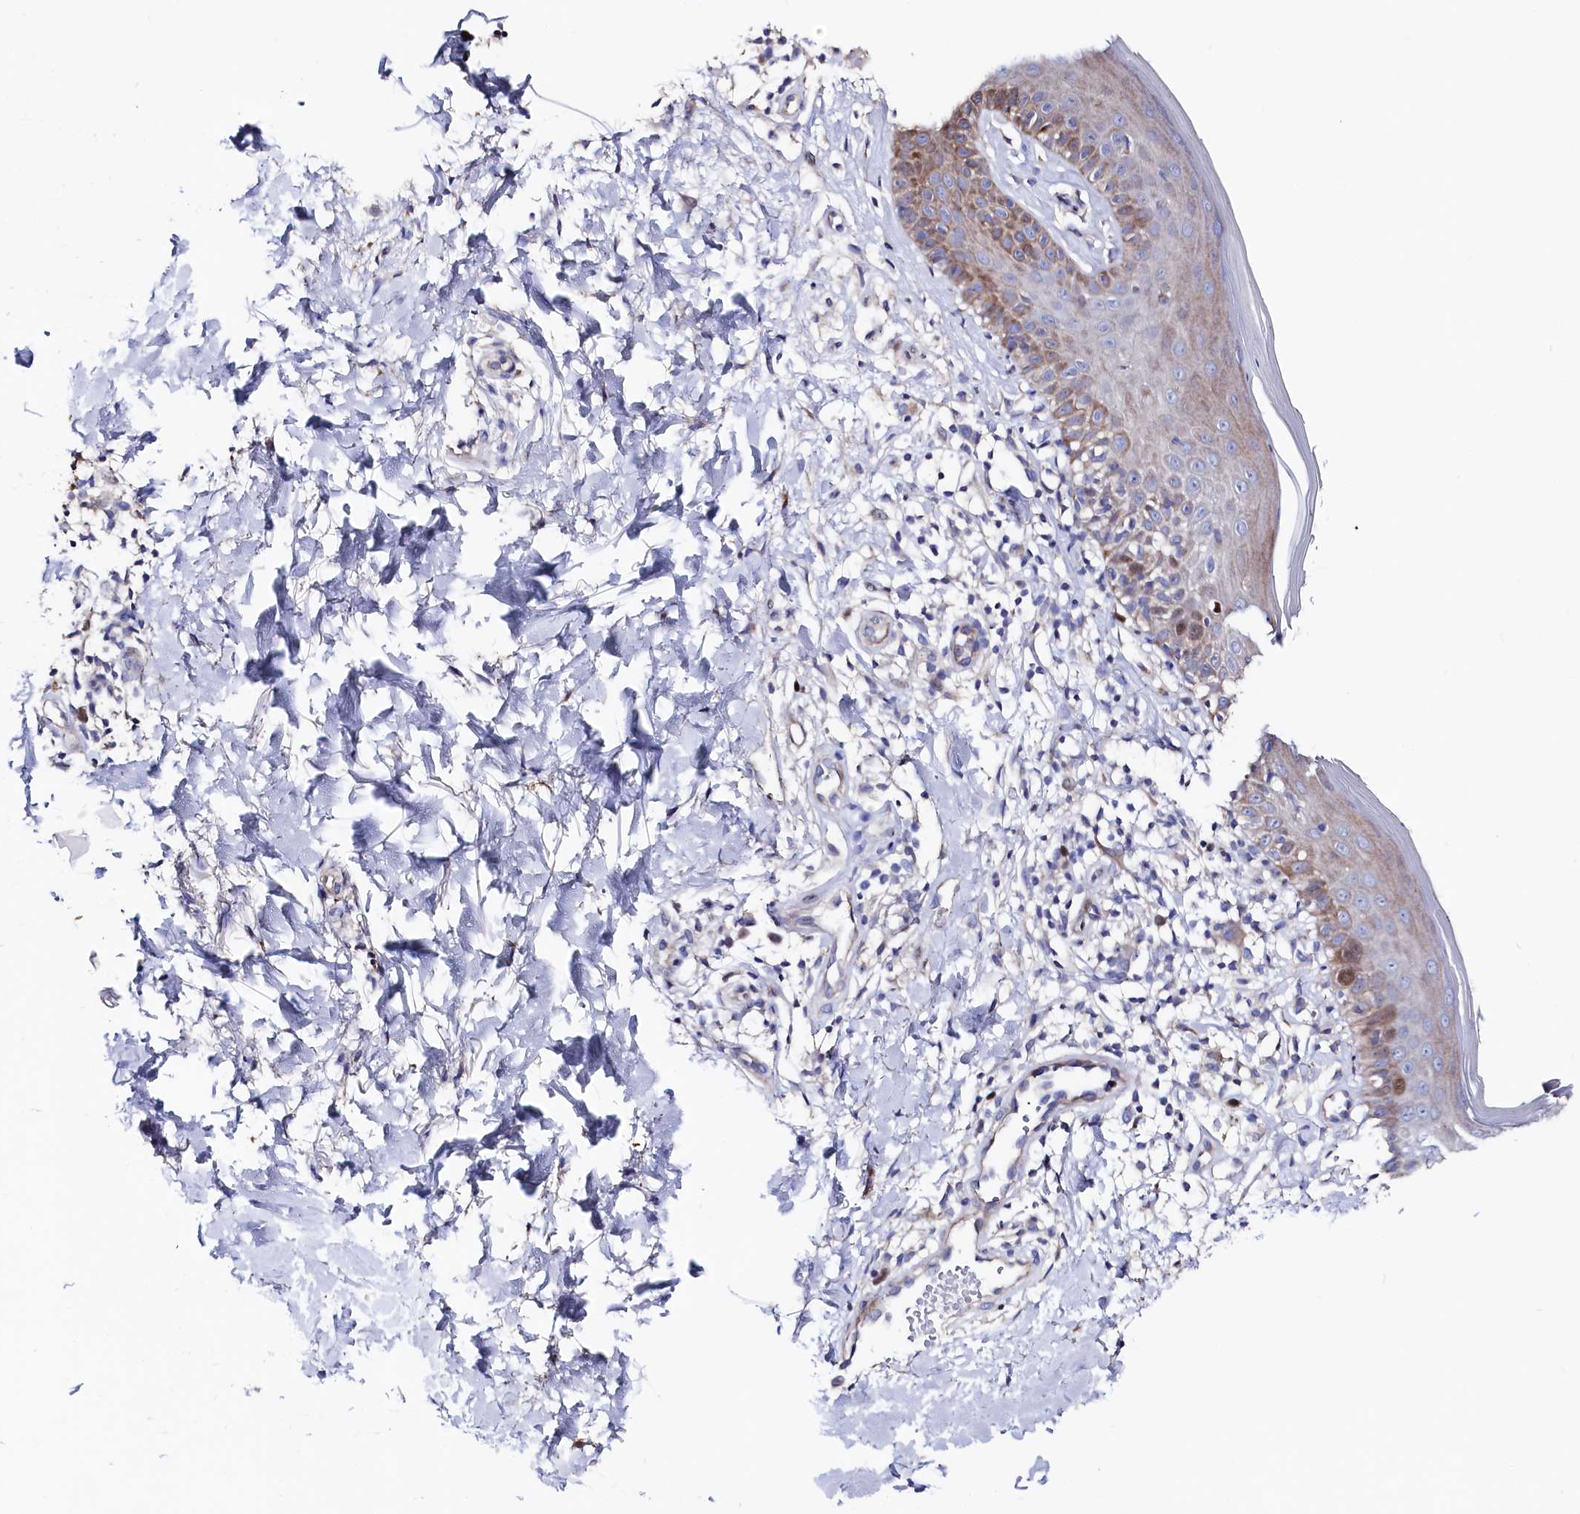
{"staining": {"intensity": "weak", "quantity": ">75%", "location": "cytoplasmic/membranous"}, "tissue": "skin", "cell_type": "Fibroblasts", "image_type": "normal", "snomed": [{"axis": "morphology", "description": "Normal tissue, NOS"}, {"axis": "topography", "description": "Skin"}], "caption": "Immunohistochemistry micrograph of unremarkable skin: human skin stained using IHC exhibits low levels of weak protein expression localized specifically in the cytoplasmic/membranous of fibroblasts, appearing as a cytoplasmic/membranous brown color.", "gene": "WNT8A", "patient": {"sex": "male", "age": 52}}